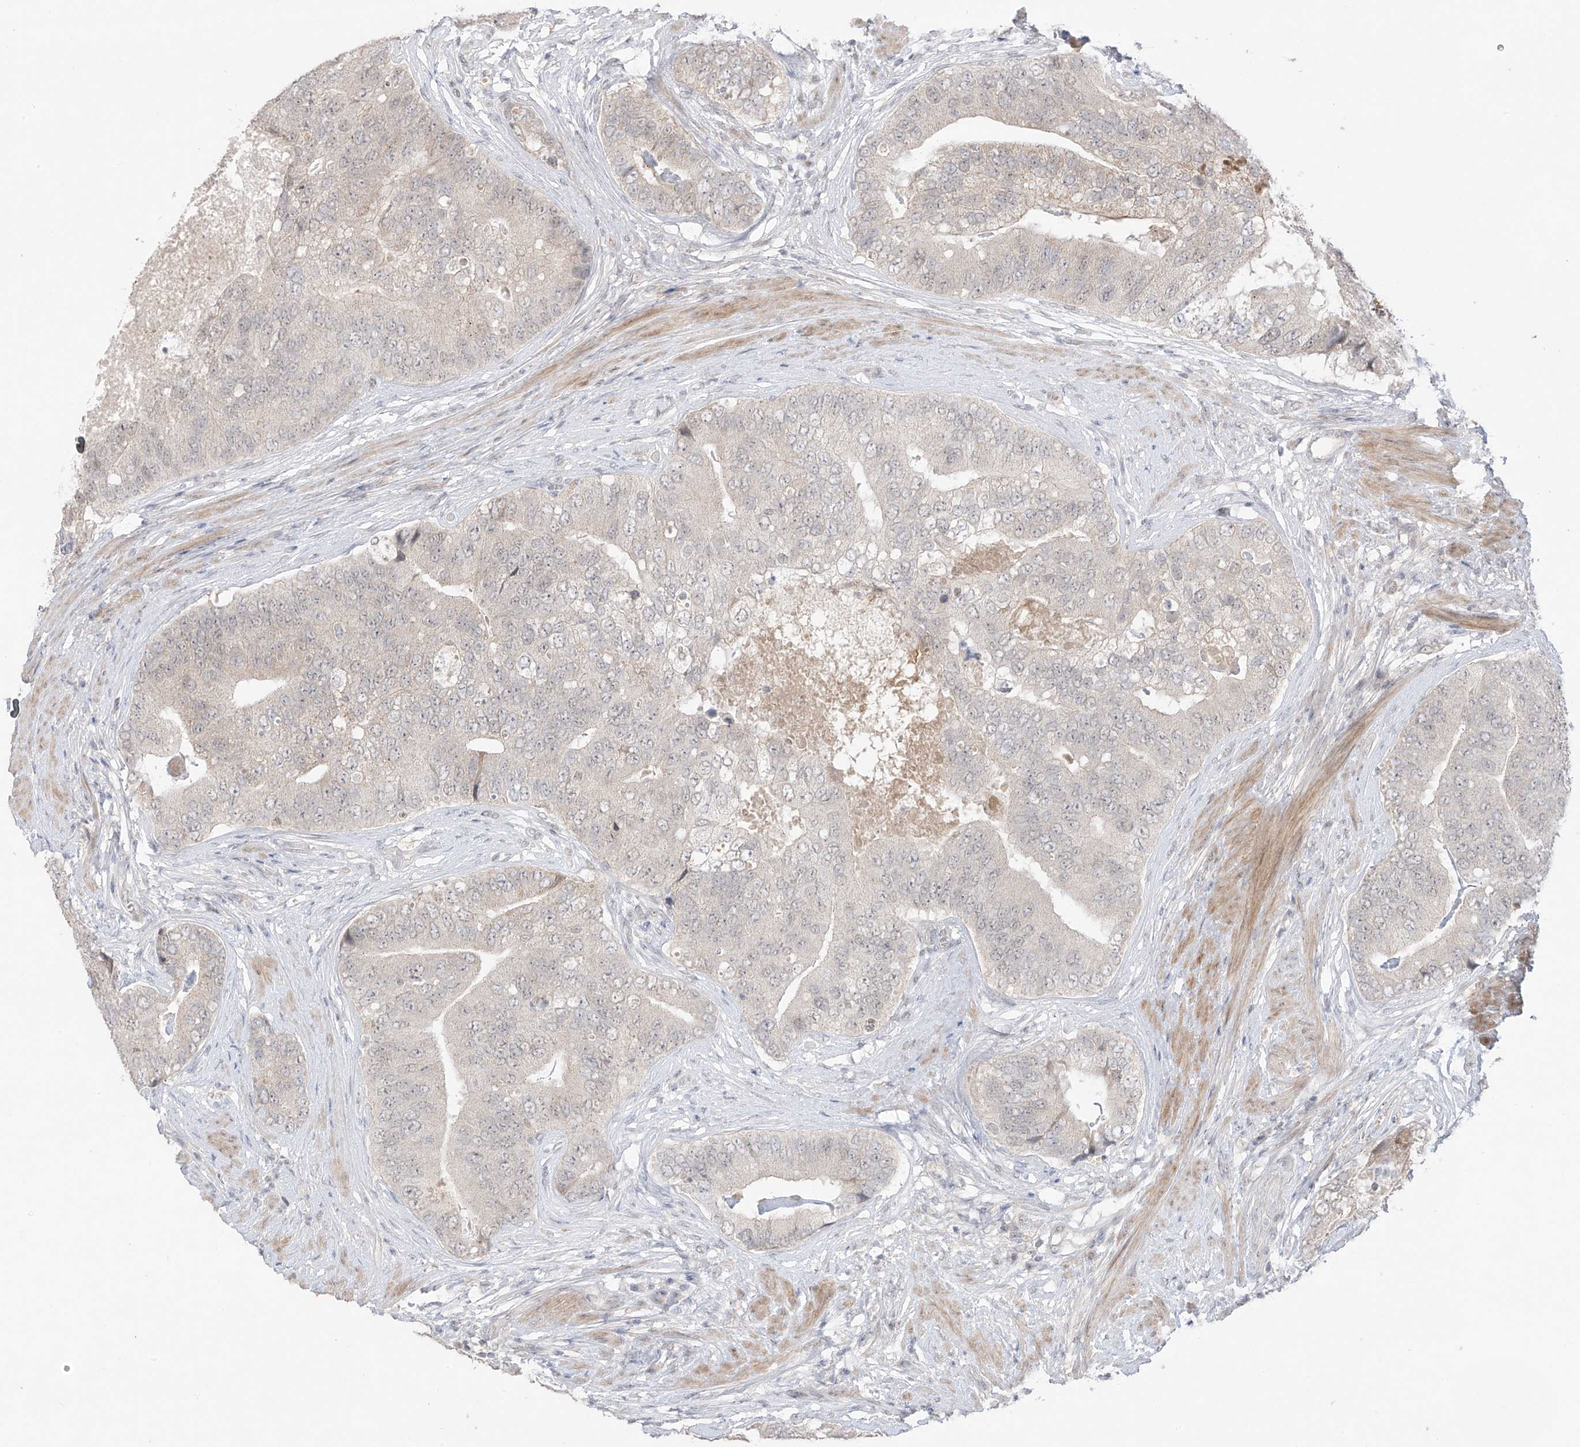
{"staining": {"intensity": "negative", "quantity": "none", "location": "none"}, "tissue": "prostate cancer", "cell_type": "Tumor cells", "image_type": "cancer", "snomed": [{"axis": "morphology", "description": "Adenocarcinoma, High grade"}, {"axis": "topography", "description": "Prostate"}], "caption": "This is an immunohistochemistry photomicrograph of human prostate cancer (adenocarcinoma (high-grade)). There is no expression in tumor cells.", "gene": "OGT", "patient": {"sex": "male", "age": 70}}